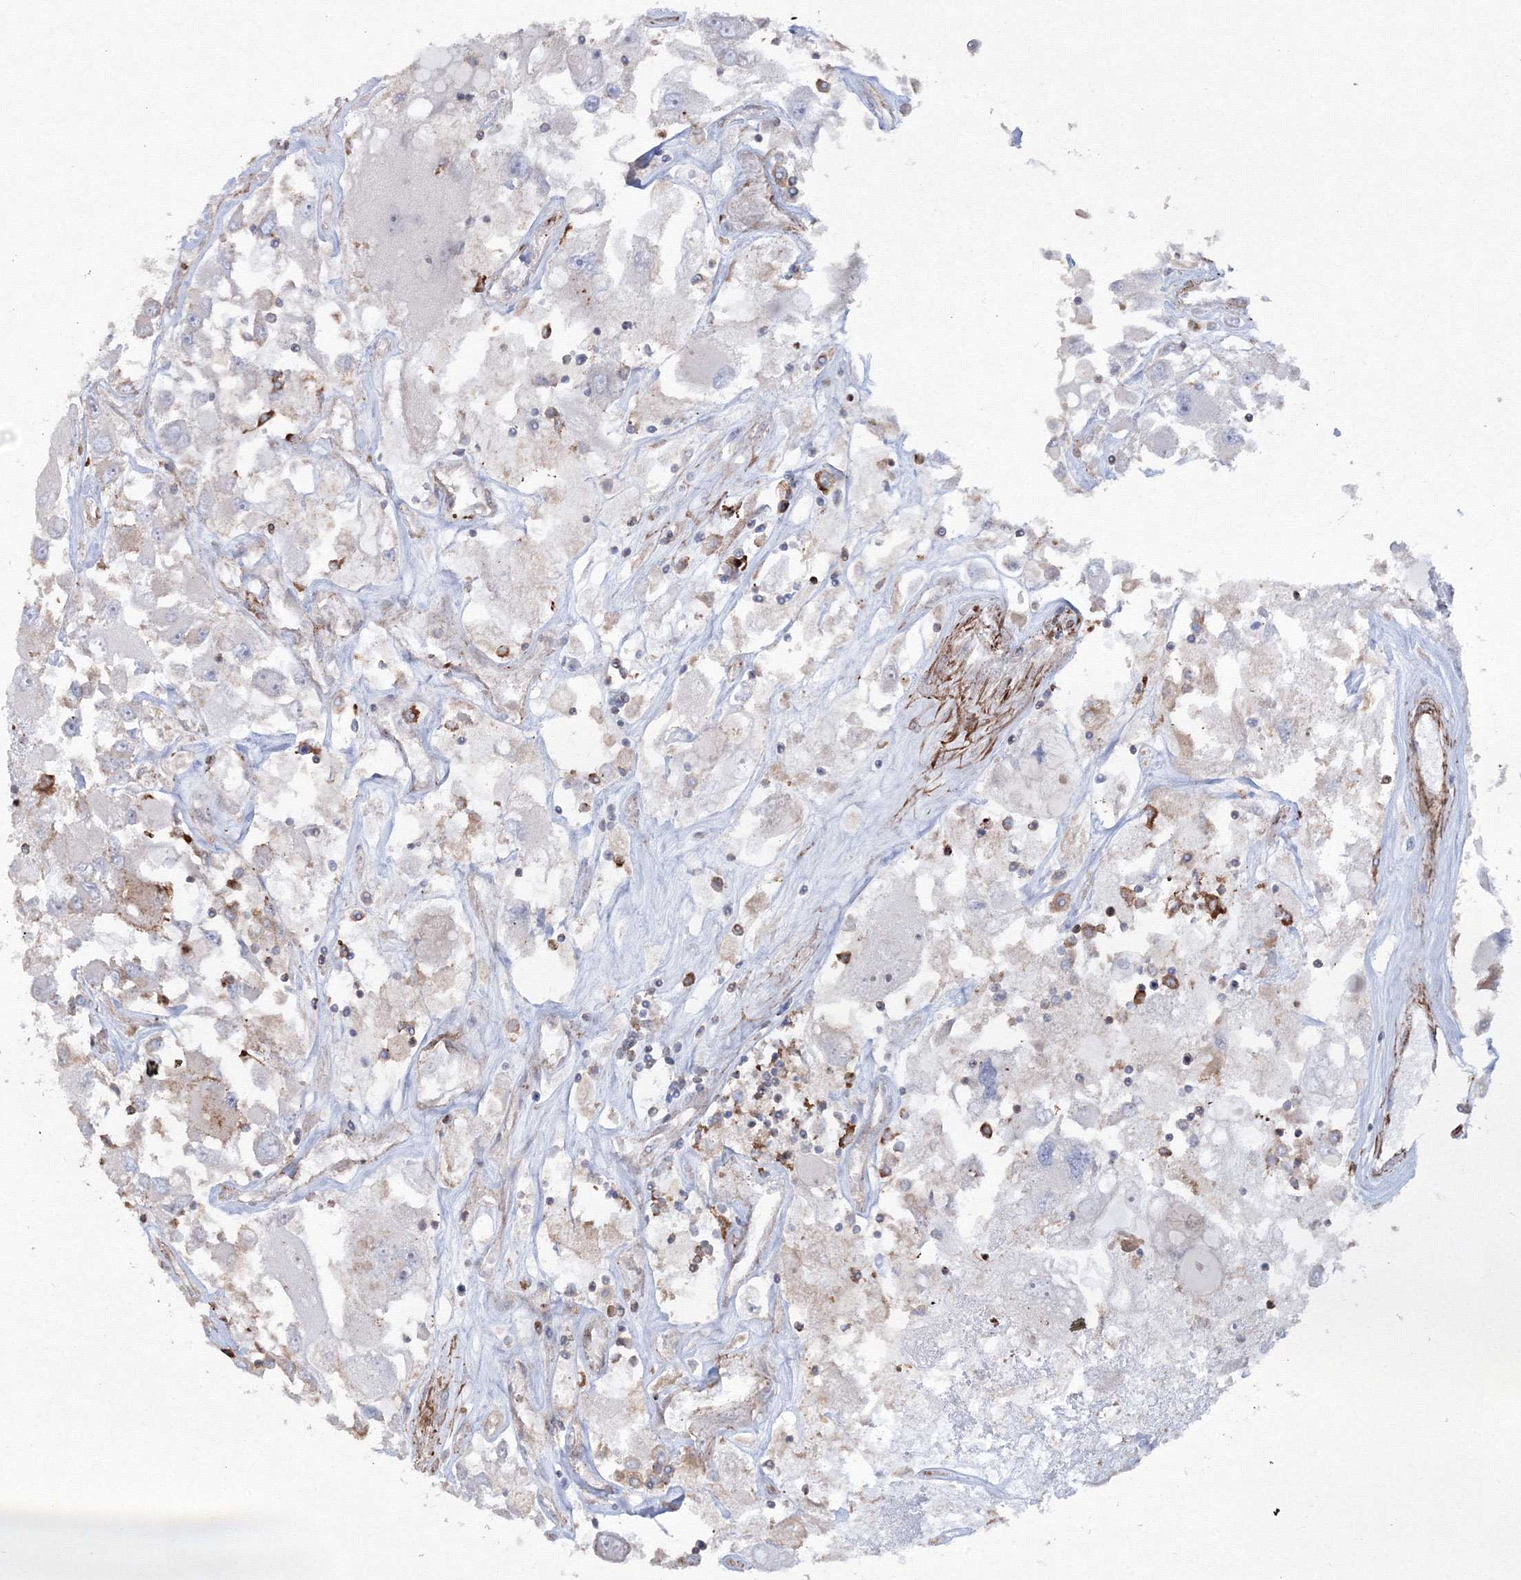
{"staining": {"intensity": "negative", "quantity": "none", "location": "none"}, "tissue": "renal cancer", "cell_type": "Tumor cells", "image_type": "cancer", "snomed": [{"axis": "morphology", "description": "Adenocarcinoma, NOS"}, {"axis": "topography", "description": "Kidney"}], "caption": "DAB (3,3'-diaminobenzidine) immunohistochemical staining of human renal cancer displays no significant staining in tumor cells.", "gene": "GPR82", "patient": {"sex": "female", "age": 52}}